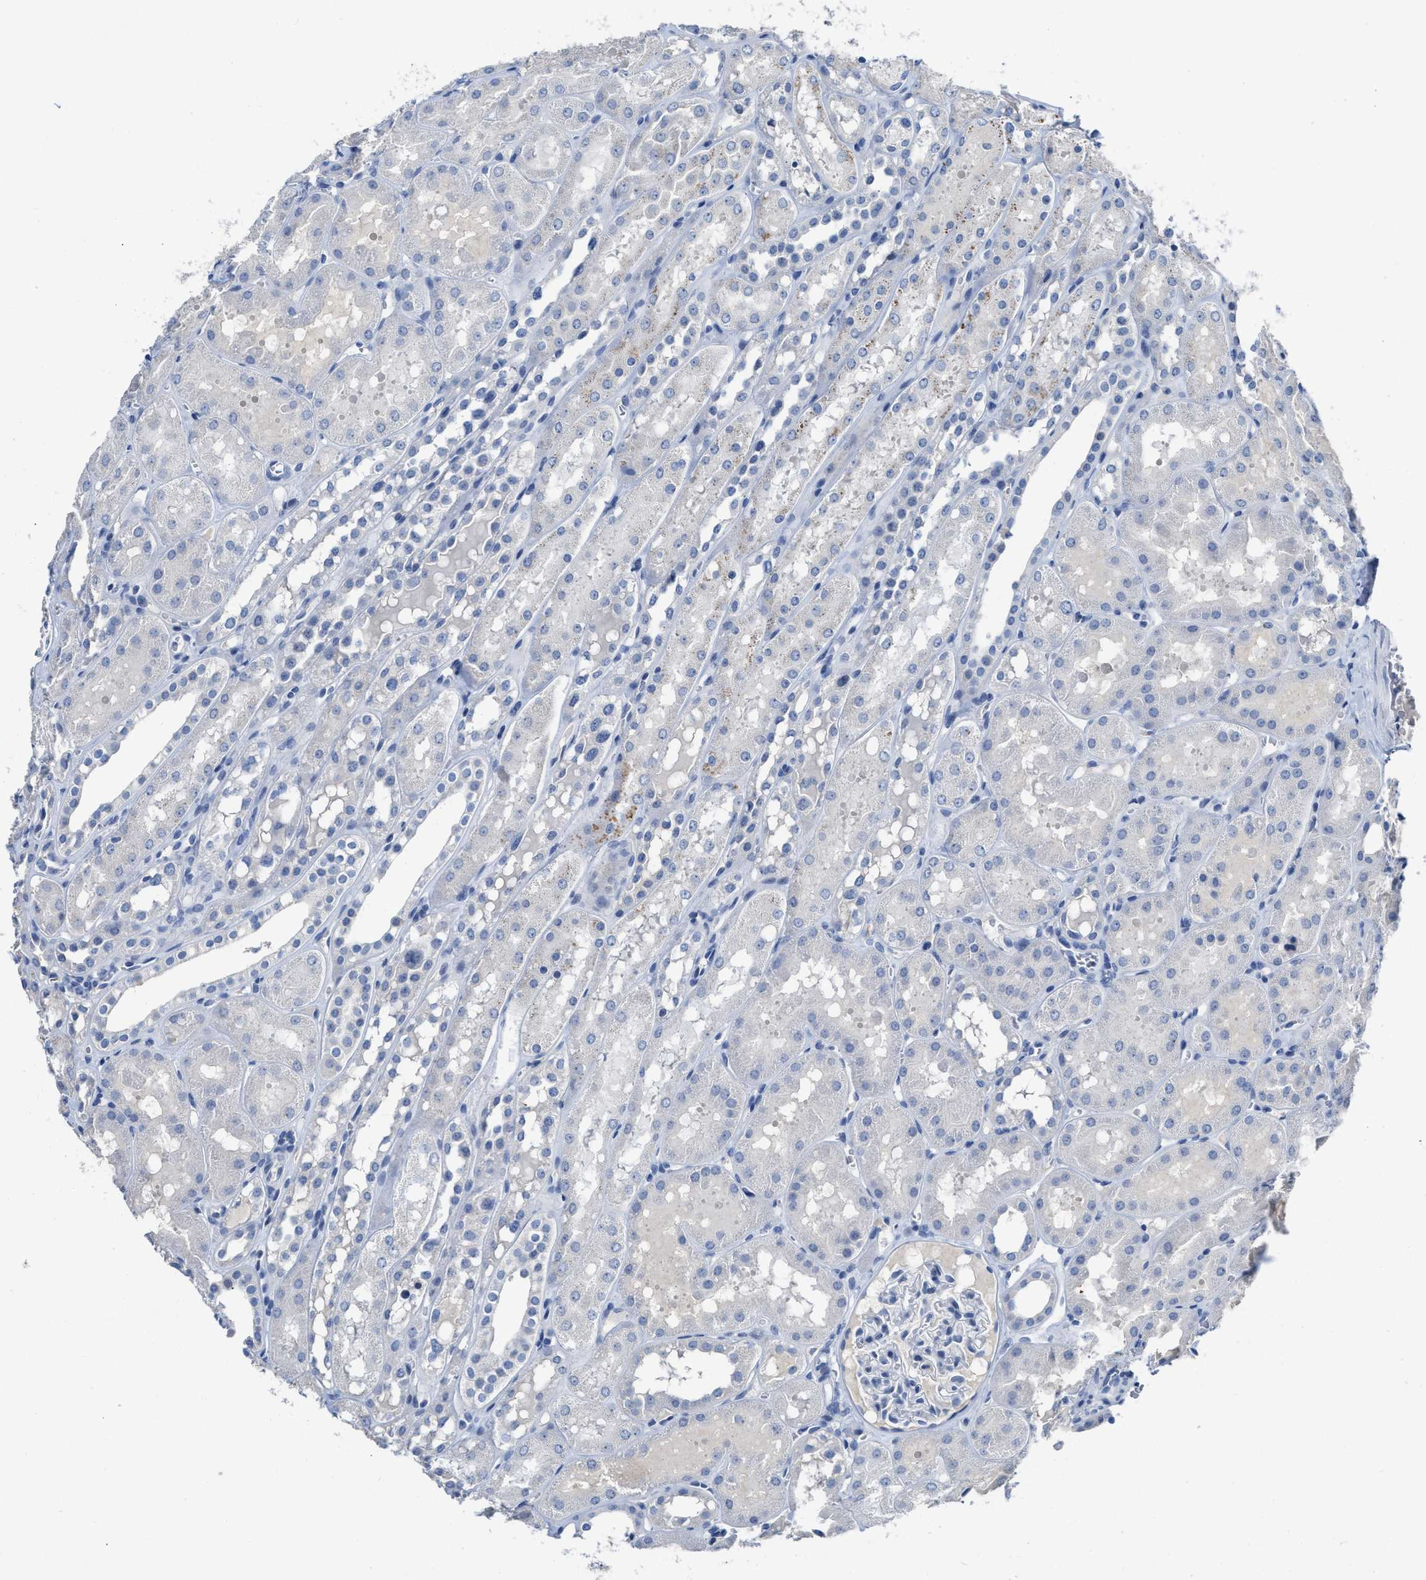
{"staining": {"intensity": "negative", "quantity": "none", "location": "none"}, "tissue": "kidney", "cell_type": "Cells in glomeruli", "image_type": "normal", "snomed": [{"axis": "morphology", "description": "Normal tissue, NOS"}, {"axis": "topography", "description": "Kidney"}, {"axis": "topography", "description": "Urinary bladder"}], "caption": "A high-resolution photomicrograph shows immunohistochemistry staining of unremarkable kidney, which reveals no significant positivity in cells in glomeruli. (DAB immunohistochemistry visualized using brightfield microscopy, high magnification).", "gene": "CEACAM5", "patient": {"sex": "male", "age": 16}}